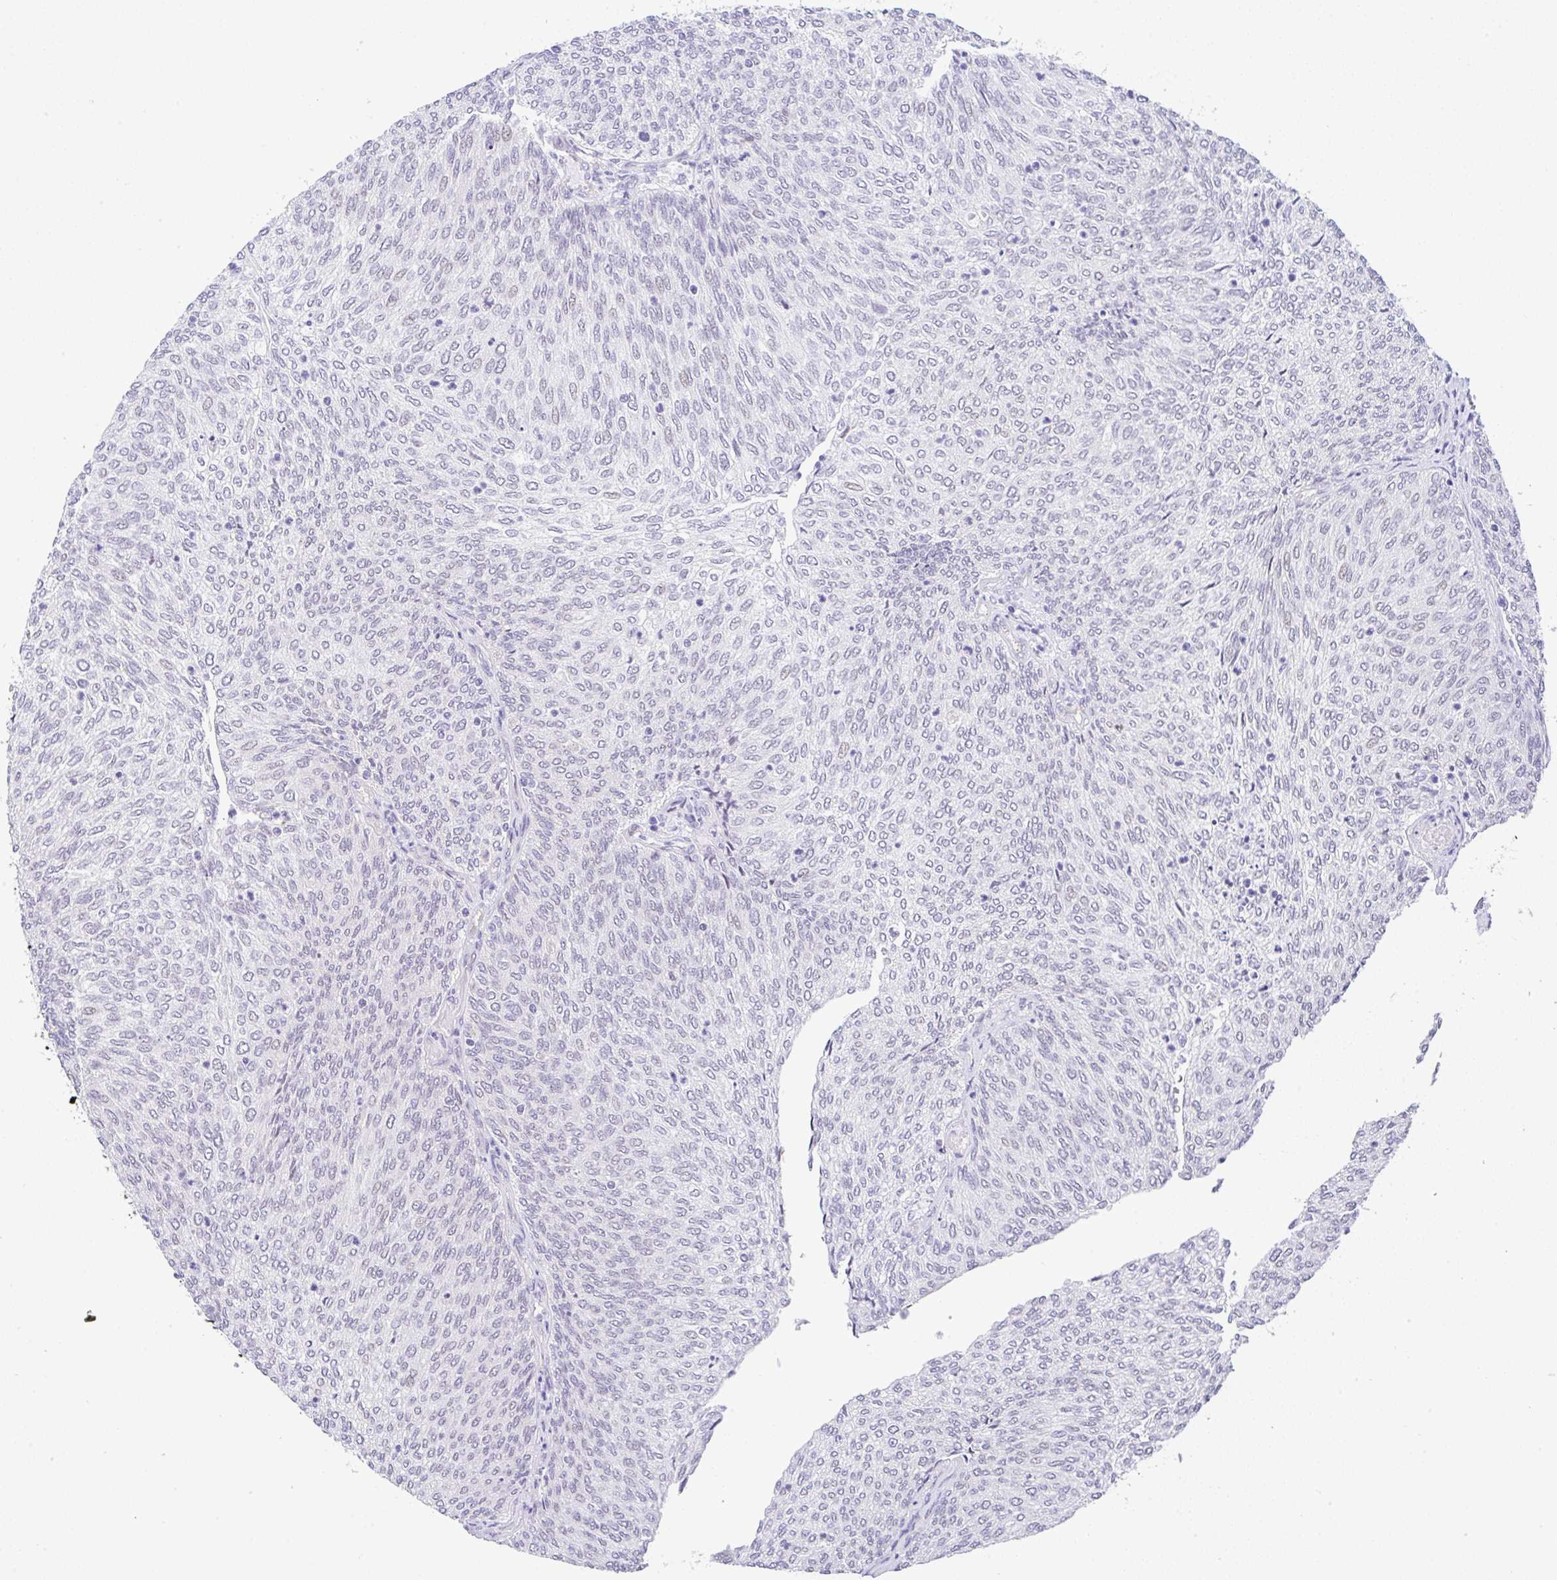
{"staining": {"intensity": "negative", "quantity": "none", "location": "none"}, "tissue": "urothelial cancer", "cell_type": "Tumor cells", "image_type": "cancer", "snomed": [{"axis": "morphology", "description": "Urothelial carcinoma, High grade"}, {"axis": "topography", "description": "Urinary bladder"}], "caption": "High magnification brightfield microscopy of urothelial carcinoma (high-grade) stained with DAB (3,3'-diaminobenzidine) (brown) and counterstained with hematoxylin (blue): tumor cells show no significant positivity. (Immunohistochemistry (ihc), brightfield microscopy, high magnification).", "gene": "CGNL1", "patient": {"sex": "female", "age": 79}}